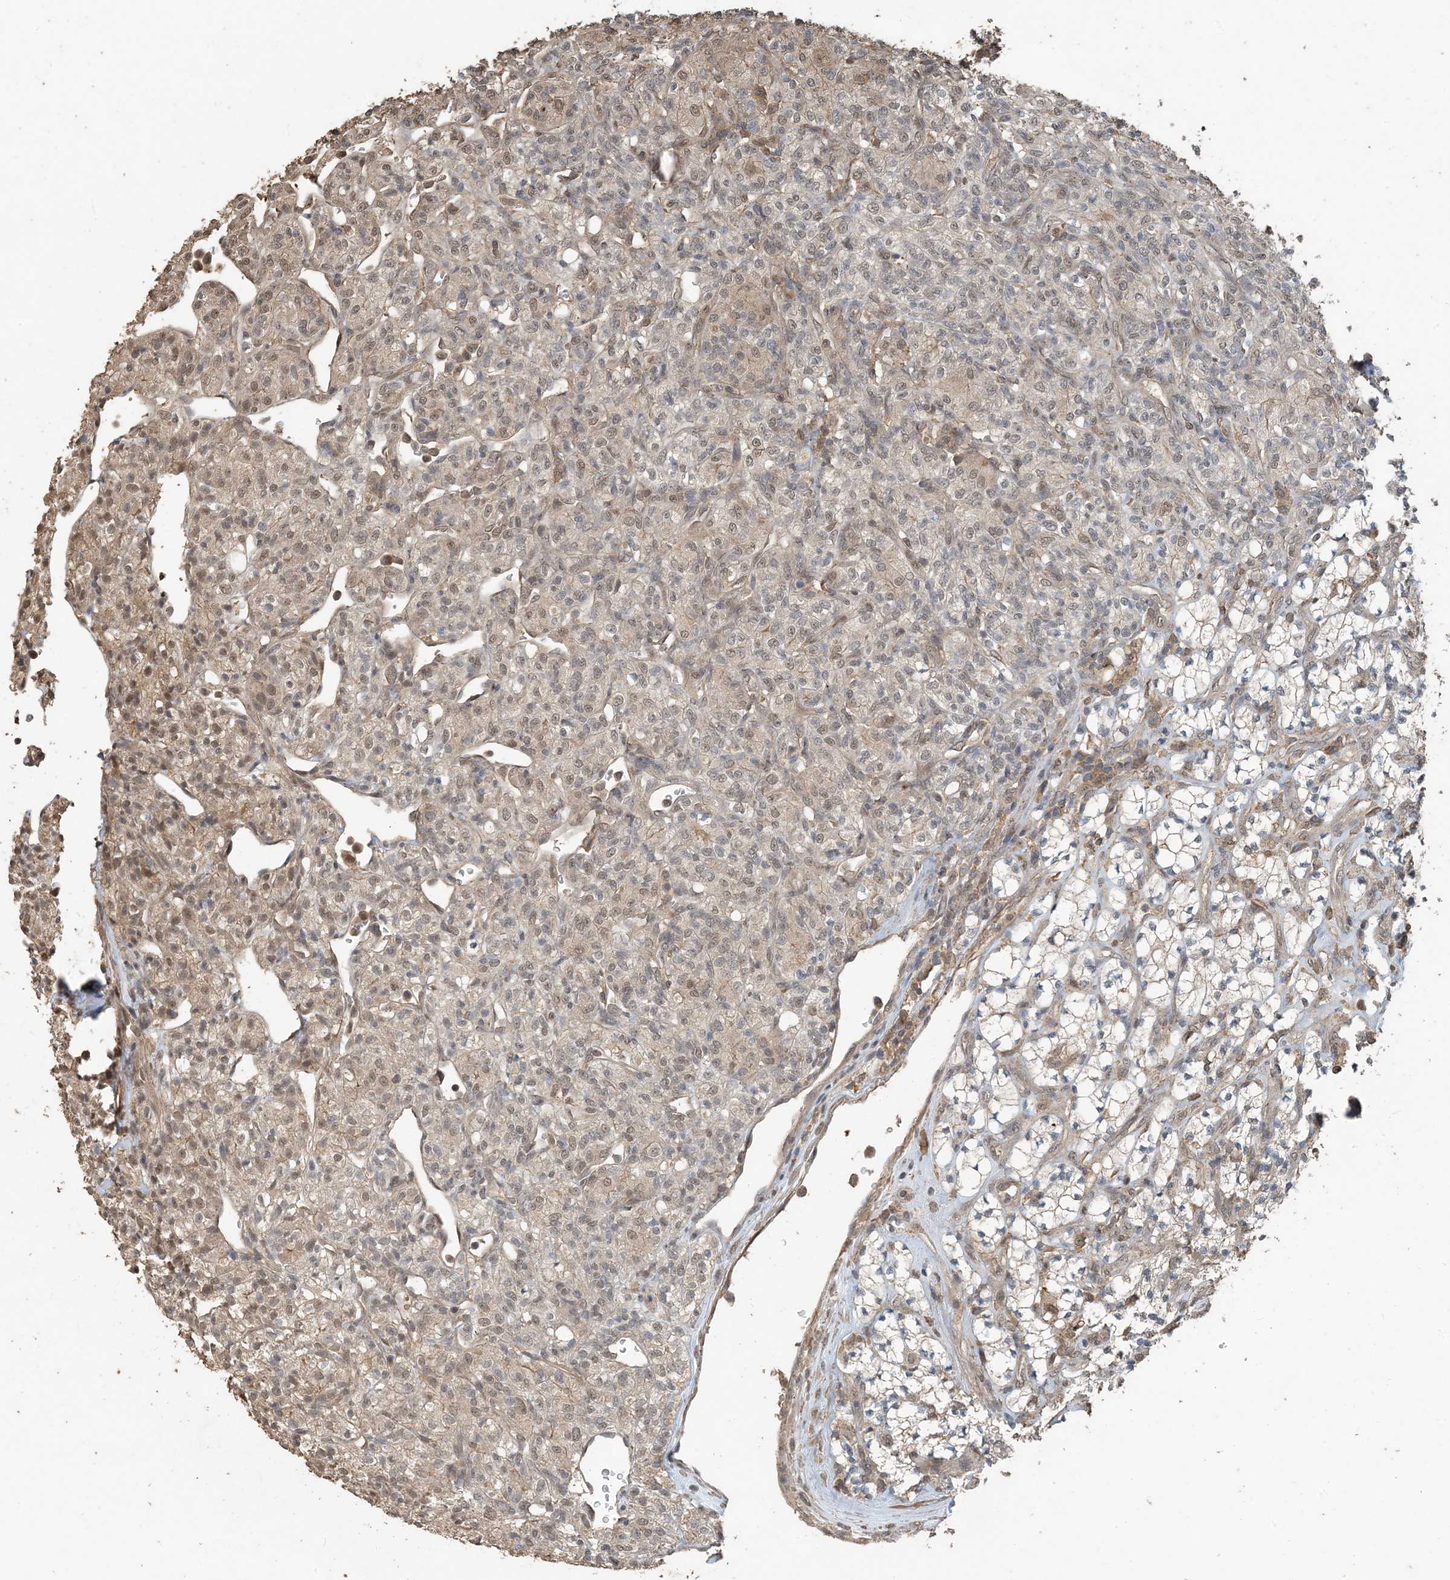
{"staining": {"intensity": "moderate", "quantity": "<25%", "location": "nuclear"}, "tissue": "renal cancer", "cell_type": "Tumor cells", "image_type": "cancer", "snomed": [{"axis": "morphology", "description": "Adenocarcinoma, NOS"}, {"axis": "topography", "description": "Kidney"}], "caption": "Immunohistochemistry (IHC) staining of renal adenocarcinoma, which reveals low levels of moderate nuclear expression in about <25% of tumor cells indicating moderate nuclear protein staining. The staining was performed using DAB (brown) for protein detection and nuclei were counterstained in hematoxylin (blue).", "gene": "ZC3H12A", "patient": {"sex": "male", "age": 77}}